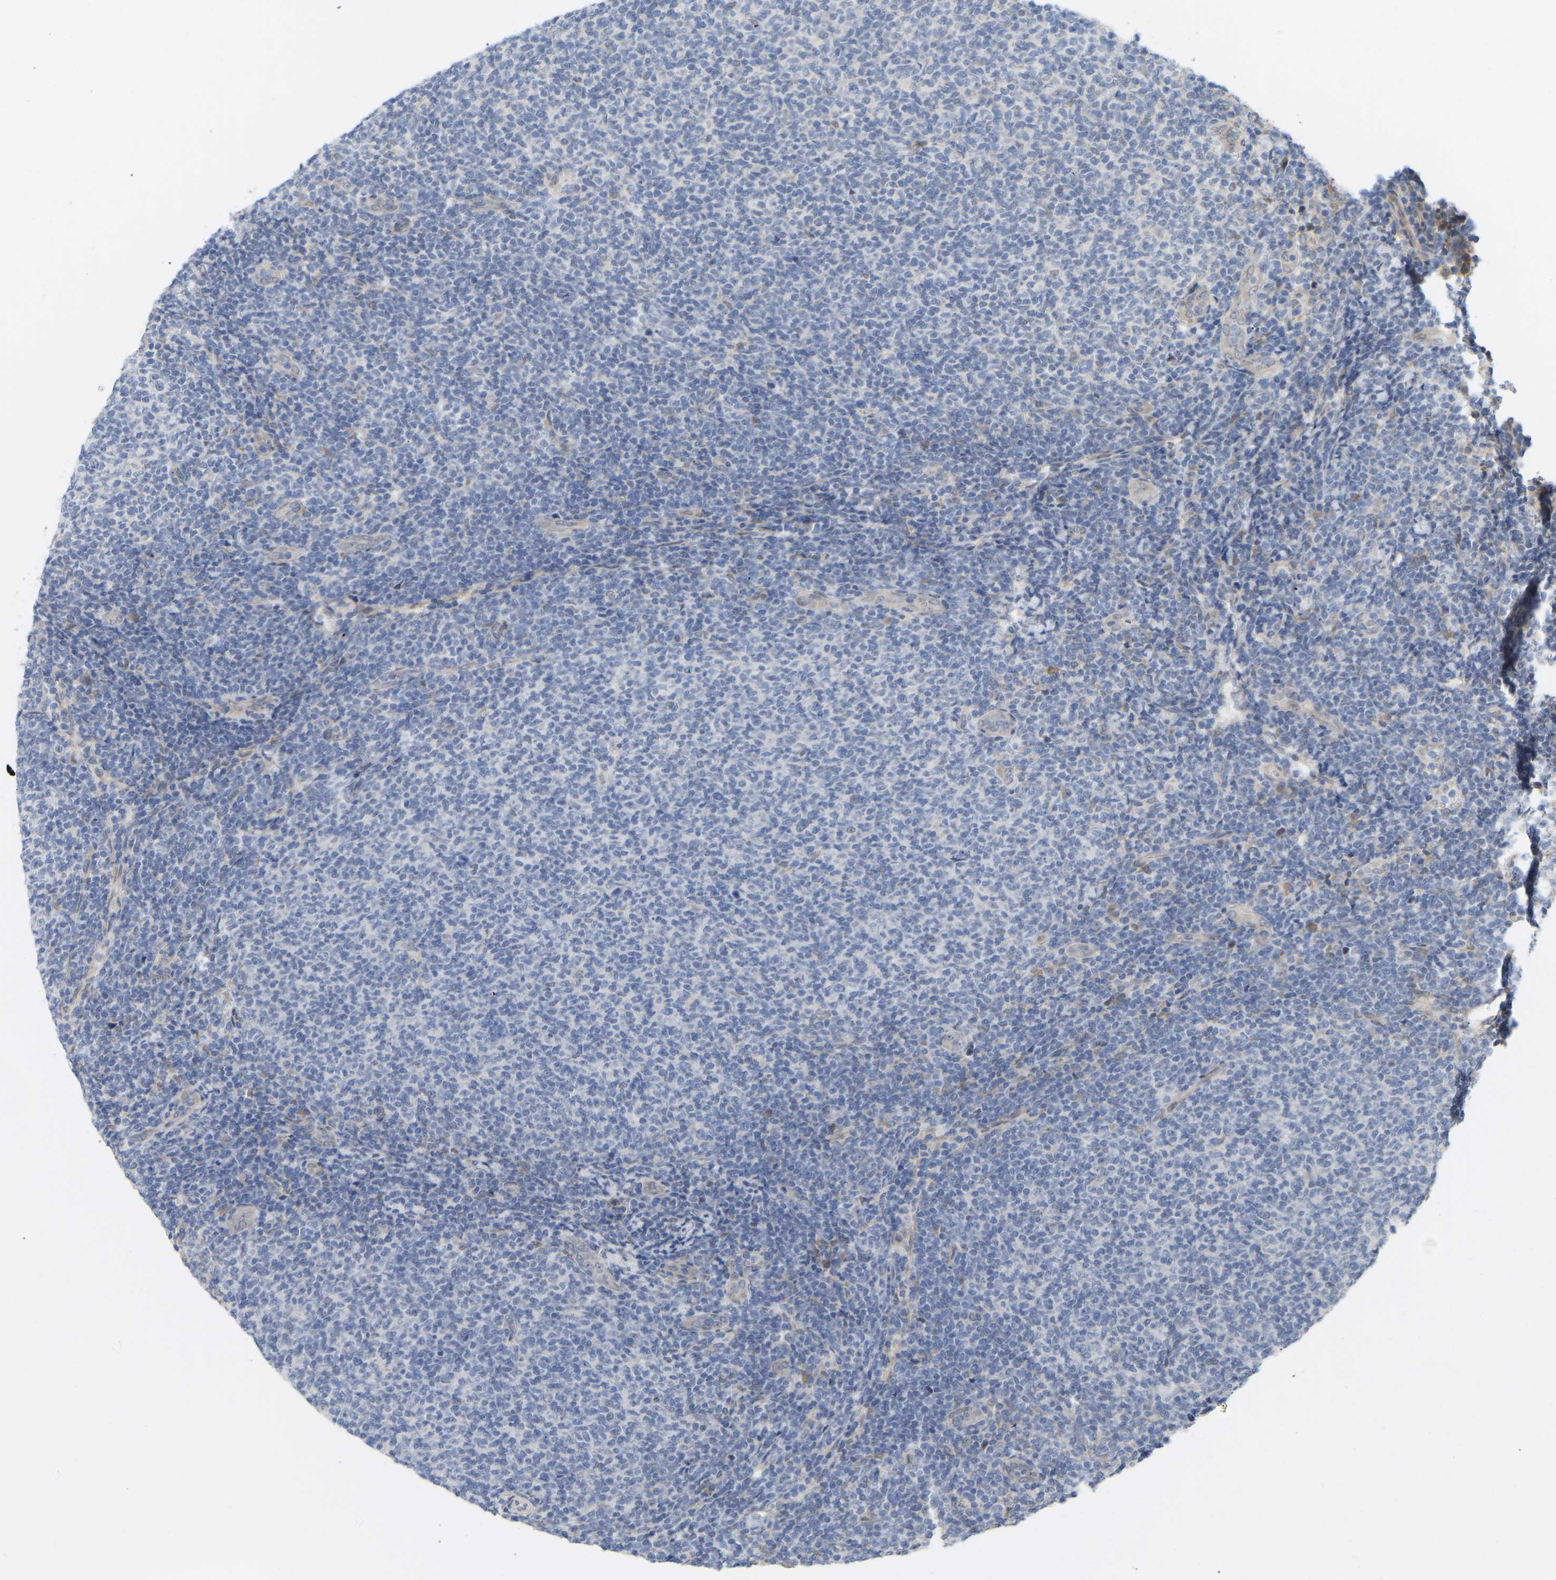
{"staining": {"intensity": "negative", "quantity": "none", "location": "none"}, "tissue": "lymphoma", "cell_type": "Tumor cells", "image_type": "cancer", "snomed": [{"axis": "morphology", "description": "Malignant lymphoma, non-Hodgkin's type, Low grade"}, {"axis": "topography", "description": "Lymph node"}], "caption": "High power microscopy image of an IHC image of malignant lymphoma, non-Hodgkin's type (low-grade), revealing no significant positivity in tumor cells.", "gene": "BEND3", "patient": {"sex": "male", "age": 66}}